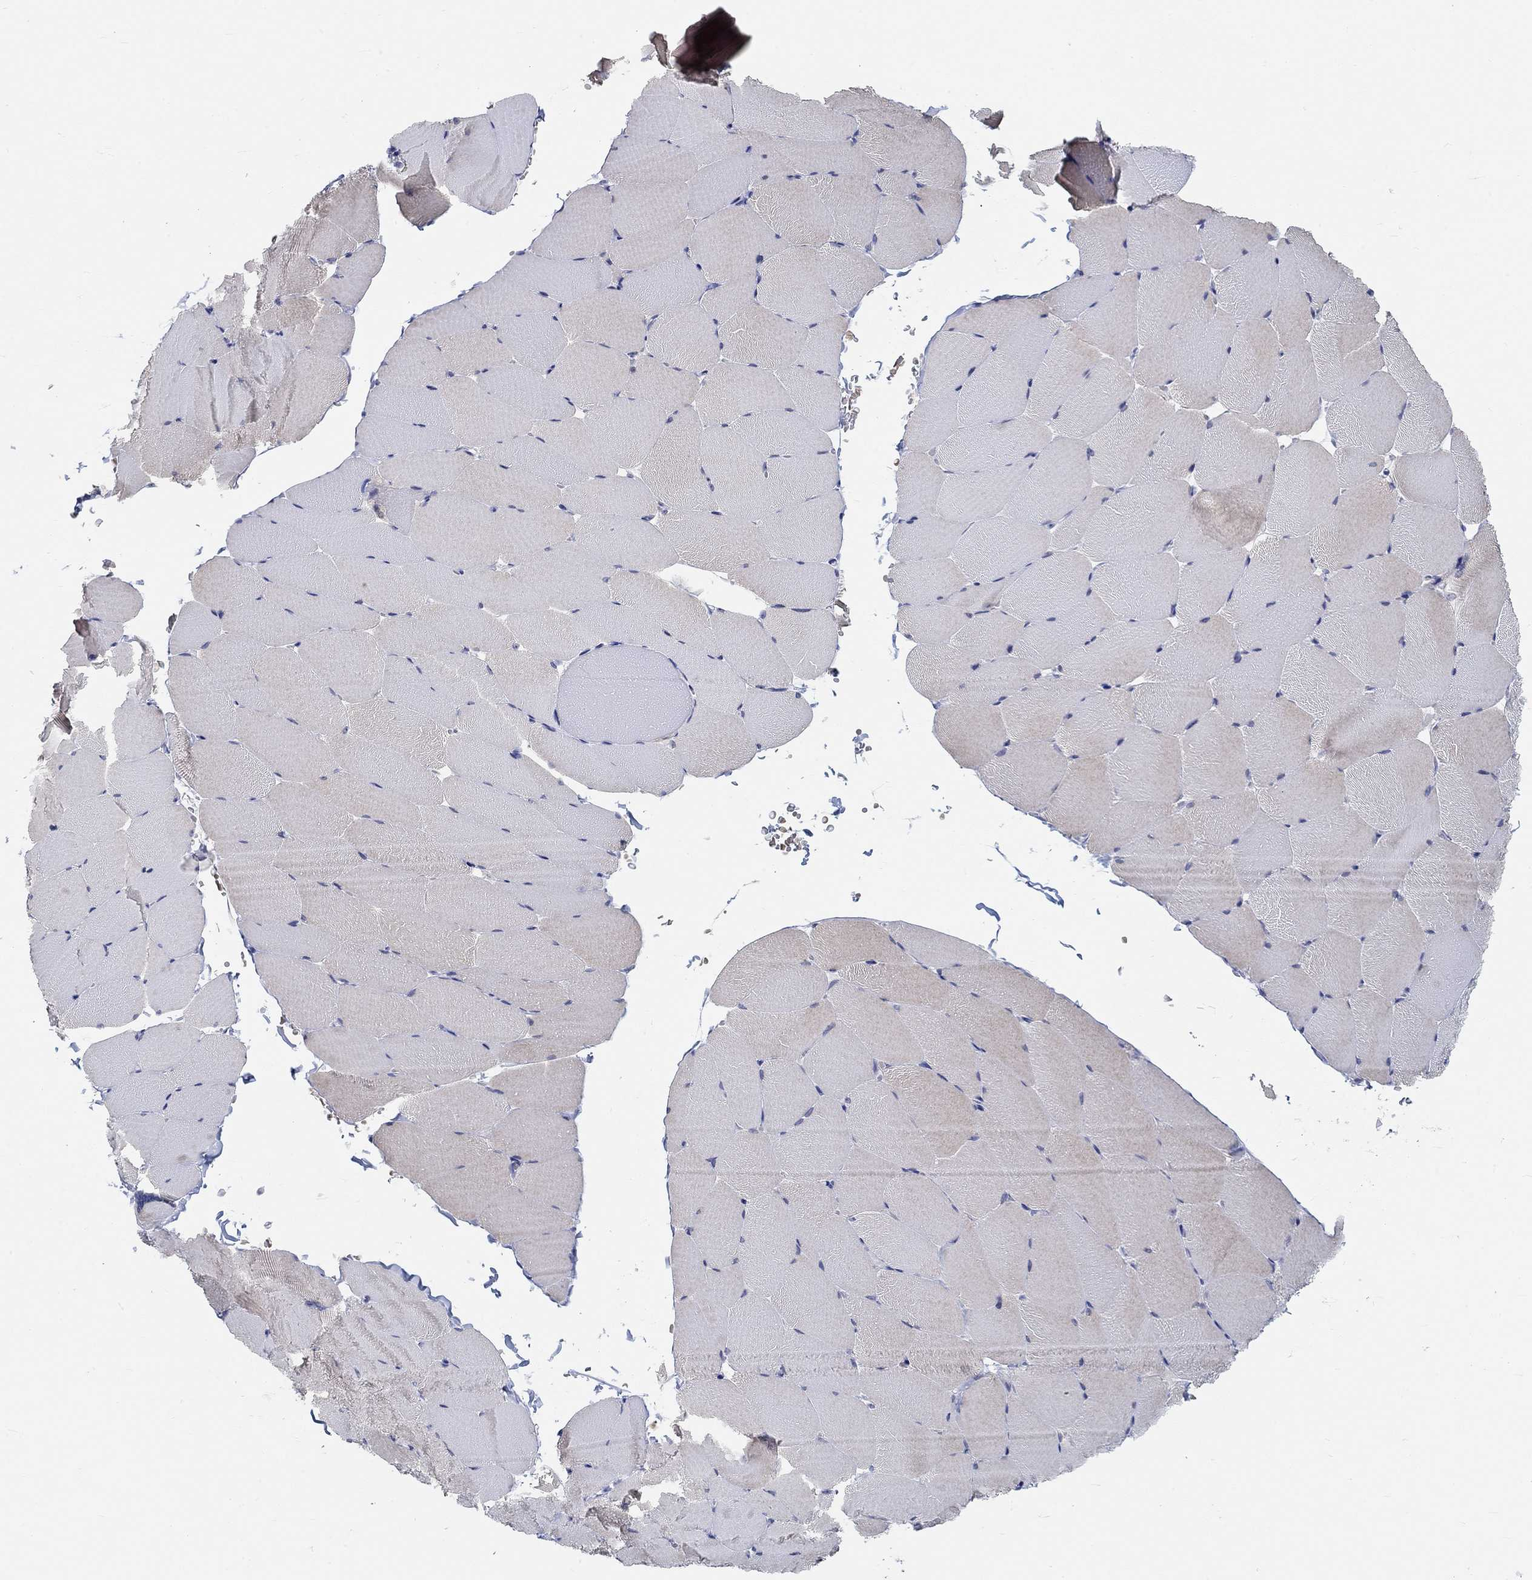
{"staining": {"intensity": "negative", "quantity": "none", "location": "none"}, "tissue": "skeletal muscle", "cell_type": "Myocytes", "image_type": "normal", "snomed": [{"axis": "morphology", "description": "Normal tissue, NOS"}, {"axis": "topography", "description": "Skeletal muscle"}], "caption": "Skeletal muscle stained for a protein using immunohistochemistry demonstrates no staining myocytes.", "gene": "GRIA3", "patient": {"sex": "female", "age": 37}}